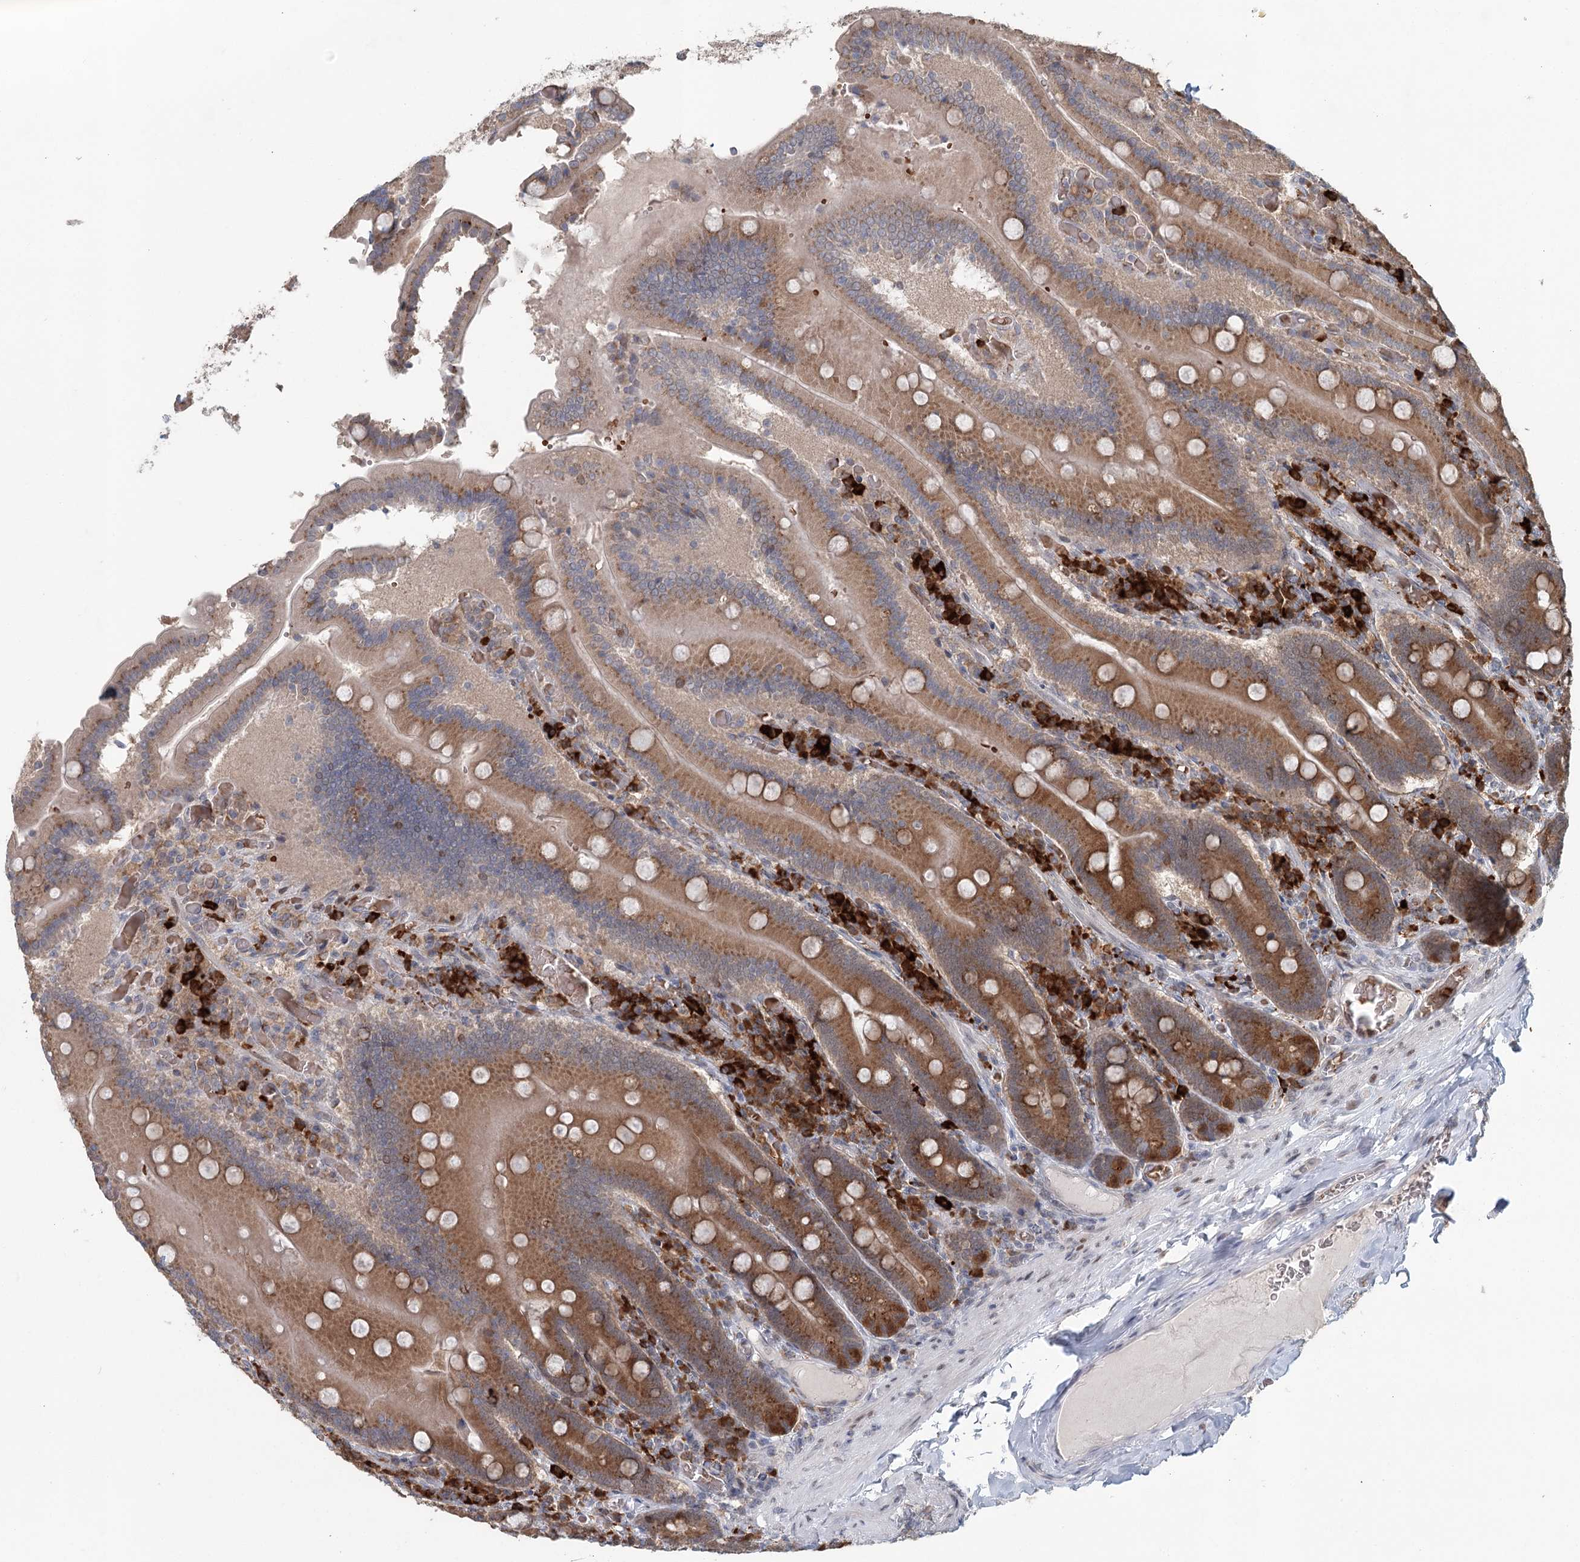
{"staining": {"intensity": "strong", "quantity": ">75%", "location": "cytoplasmic/membranous"}, "tissue": "duodenum", "cell_type": "Glandular cells", "image_type": "normal", "snomed": [{"axis": "morphology", "description": "Normal tissue, NOS"}, {"axis": "topography", "description": "Duodenum"}], "caption": "About >75% of glandular cells in benign human duodenum exhibit strong cytoplasmic/membranous protein expression as visualized by brown immunohistochemical staining.", "gene": "ADK", "patient": {"sex": "female", "age": 62}}